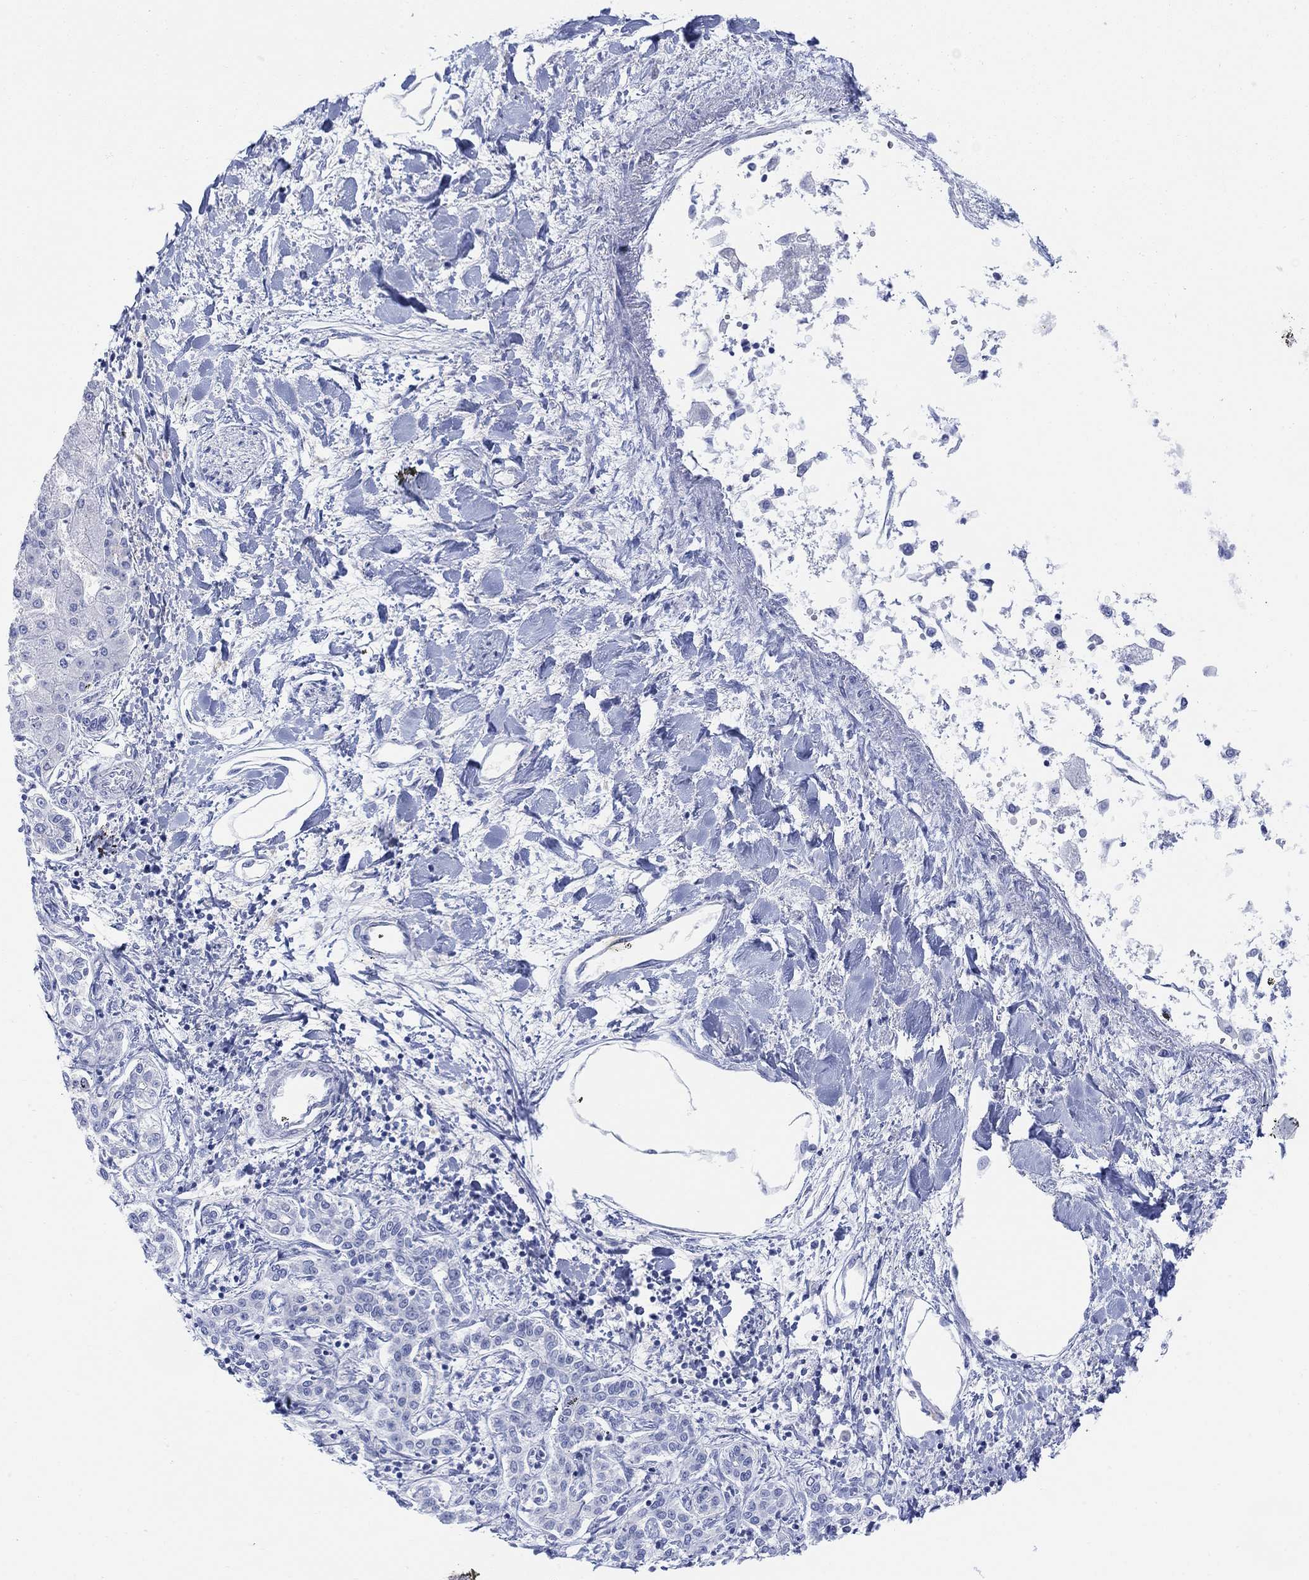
{"staining": {"intensity": "negative", "quantity": "none", "location": "none"}, "tissue": "liver cancer", "cell_type": "Tumor cells", "image_type": "cancer", "snomed": [{"axis": "morphology", "description": "Cholangiocarcinoma"}, {"axis": "topography", "description": "Liver"}], "caption": "Liver cancer stained for a protein using IHC exhibits no expression tumor cells.", "gene": "GNG13", "patient": {"sex": "female", "age": 64}}